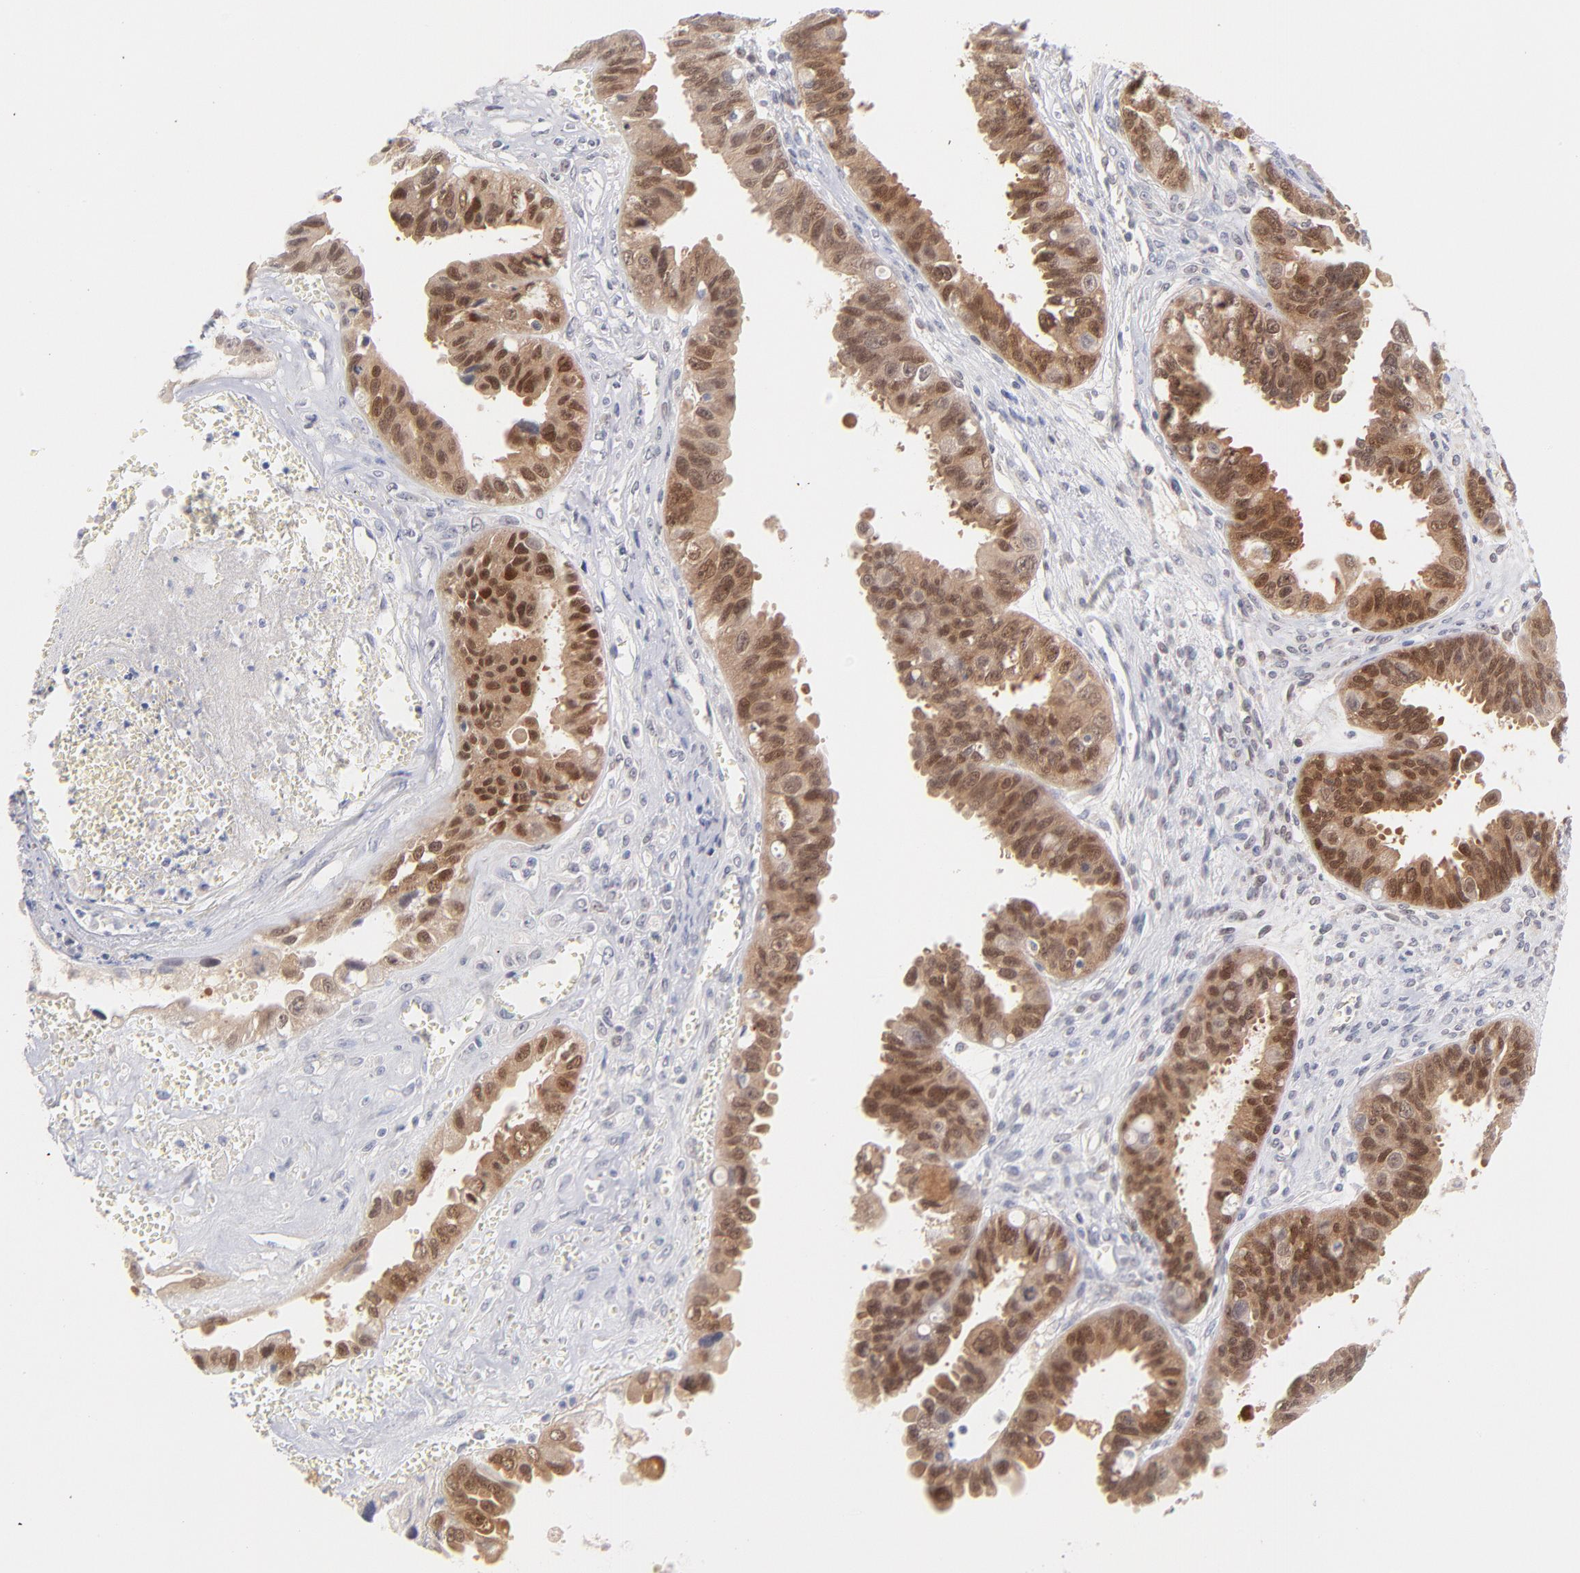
{"staining": {"intensity": "moderate", "quantity": ">75%", "location": "cytoplasmic/membranous,nuclear"}, "tissue": "ovarian cancer", "cell_type": "Tumor cells", "image_type": "cancer", "snomed": [{"axis": "morphology", "description": "Carcinoma, endometroid"}, {"axis": "topography", "description": "Ovary"}], "caption": "Protein analysis of ovarian cancer (endometroid carcinoma) tissue reveals moderate cytoplasmic/membranous and nuclear expression in about >75% of tumor cells.", "gene": "CASP6", "patient": {"sex": "female", "age": 85}}